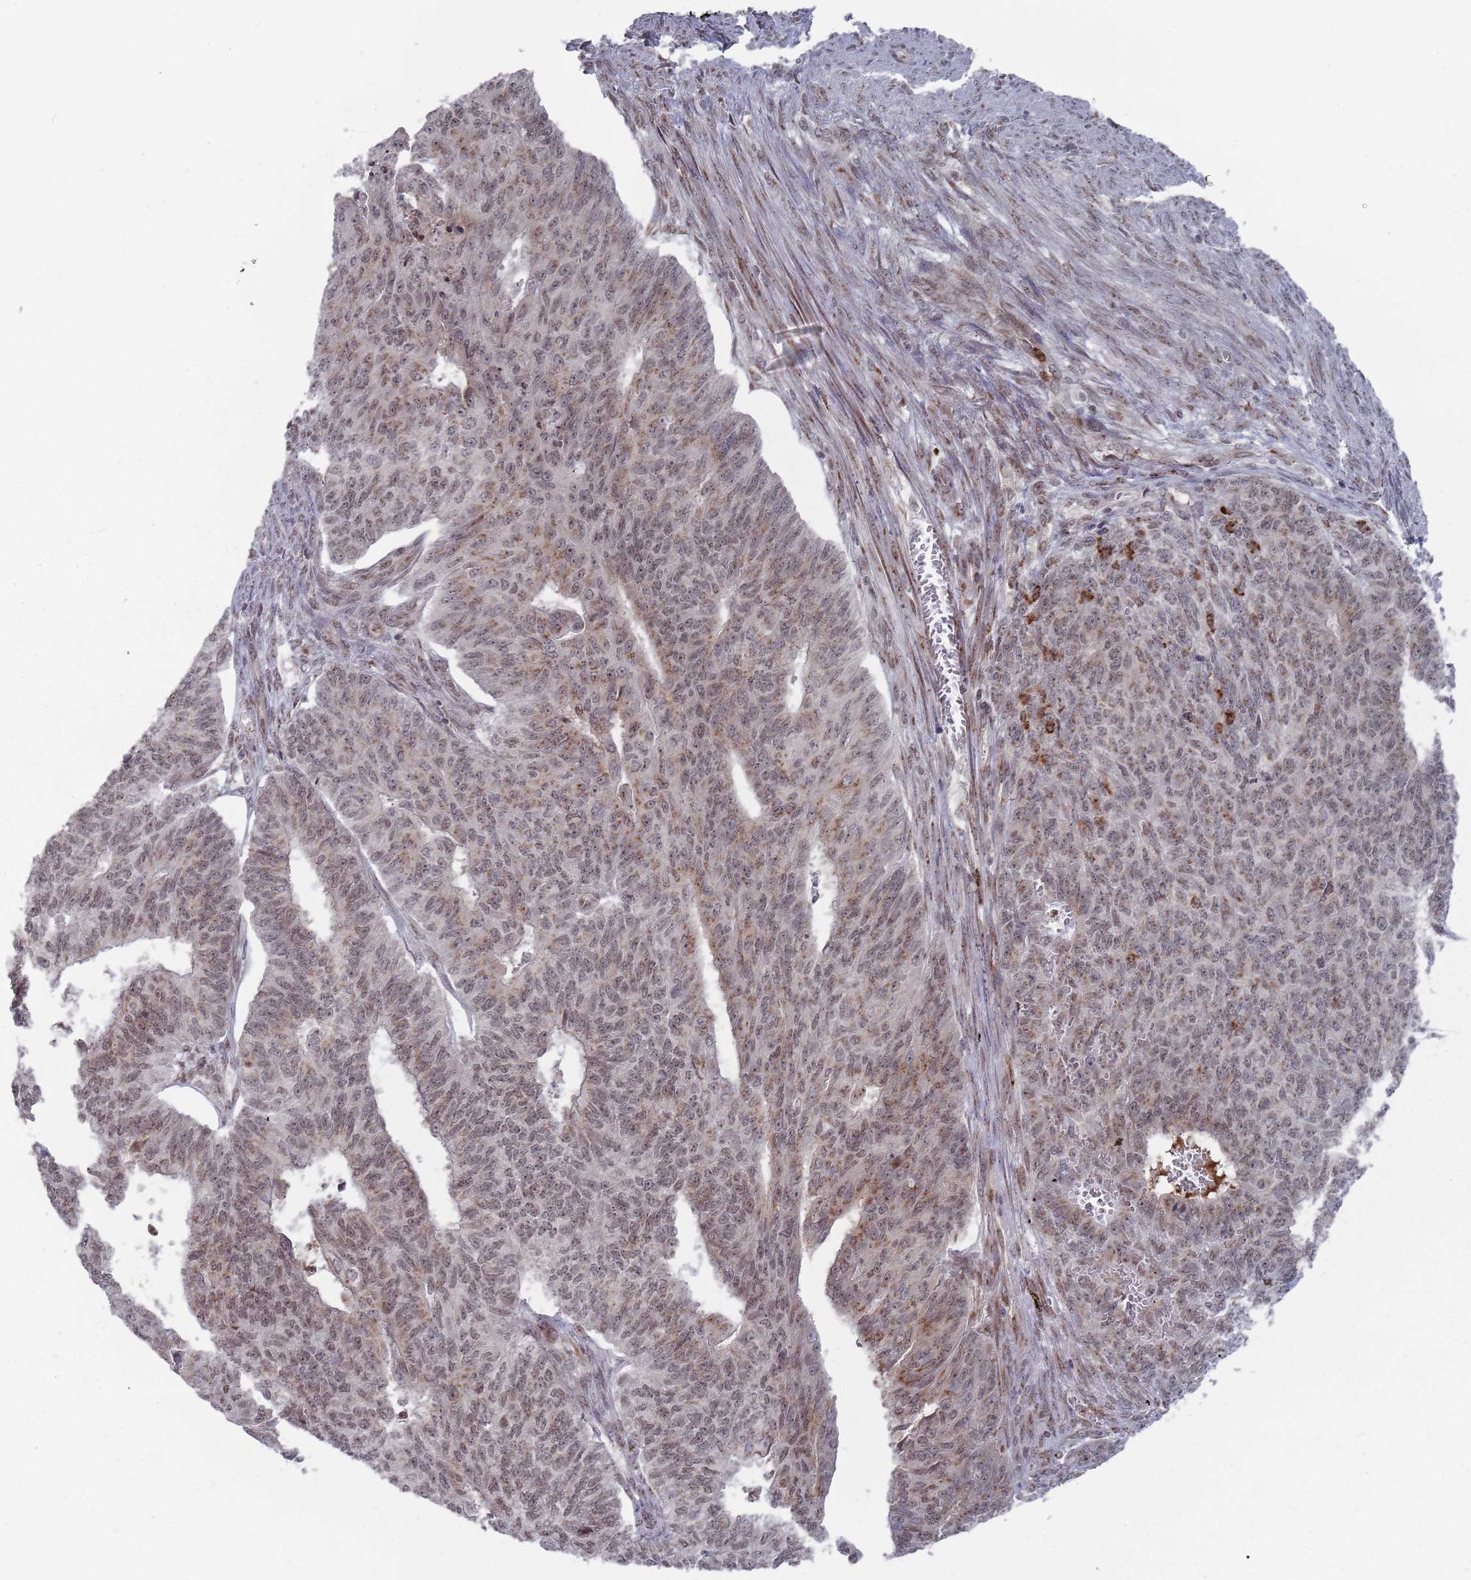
{"staining": {"intensity": "weak", "quantity": ">75%", "location": "cytoplasmic/membranous"}, "tissue": "endometrial cancer", "cell_type": "Tumor cells", "image_type": "cancer", "snomed": [{"axis": "morphology", "description": "Adenocarcinoma, NOS"}, {"axis": "topography", "description": "Endometrium"}], "caption": "An immunohistochemistry (IHC) histopathology image of neoplastic tissue is shown. Protein staining in brown shows weak cytoplasmic/membranous positivity in endometrial adenocarcinoma within tumor cells.", "gene": "FMO4", "patient": {"sex": "female", "age": 32}}